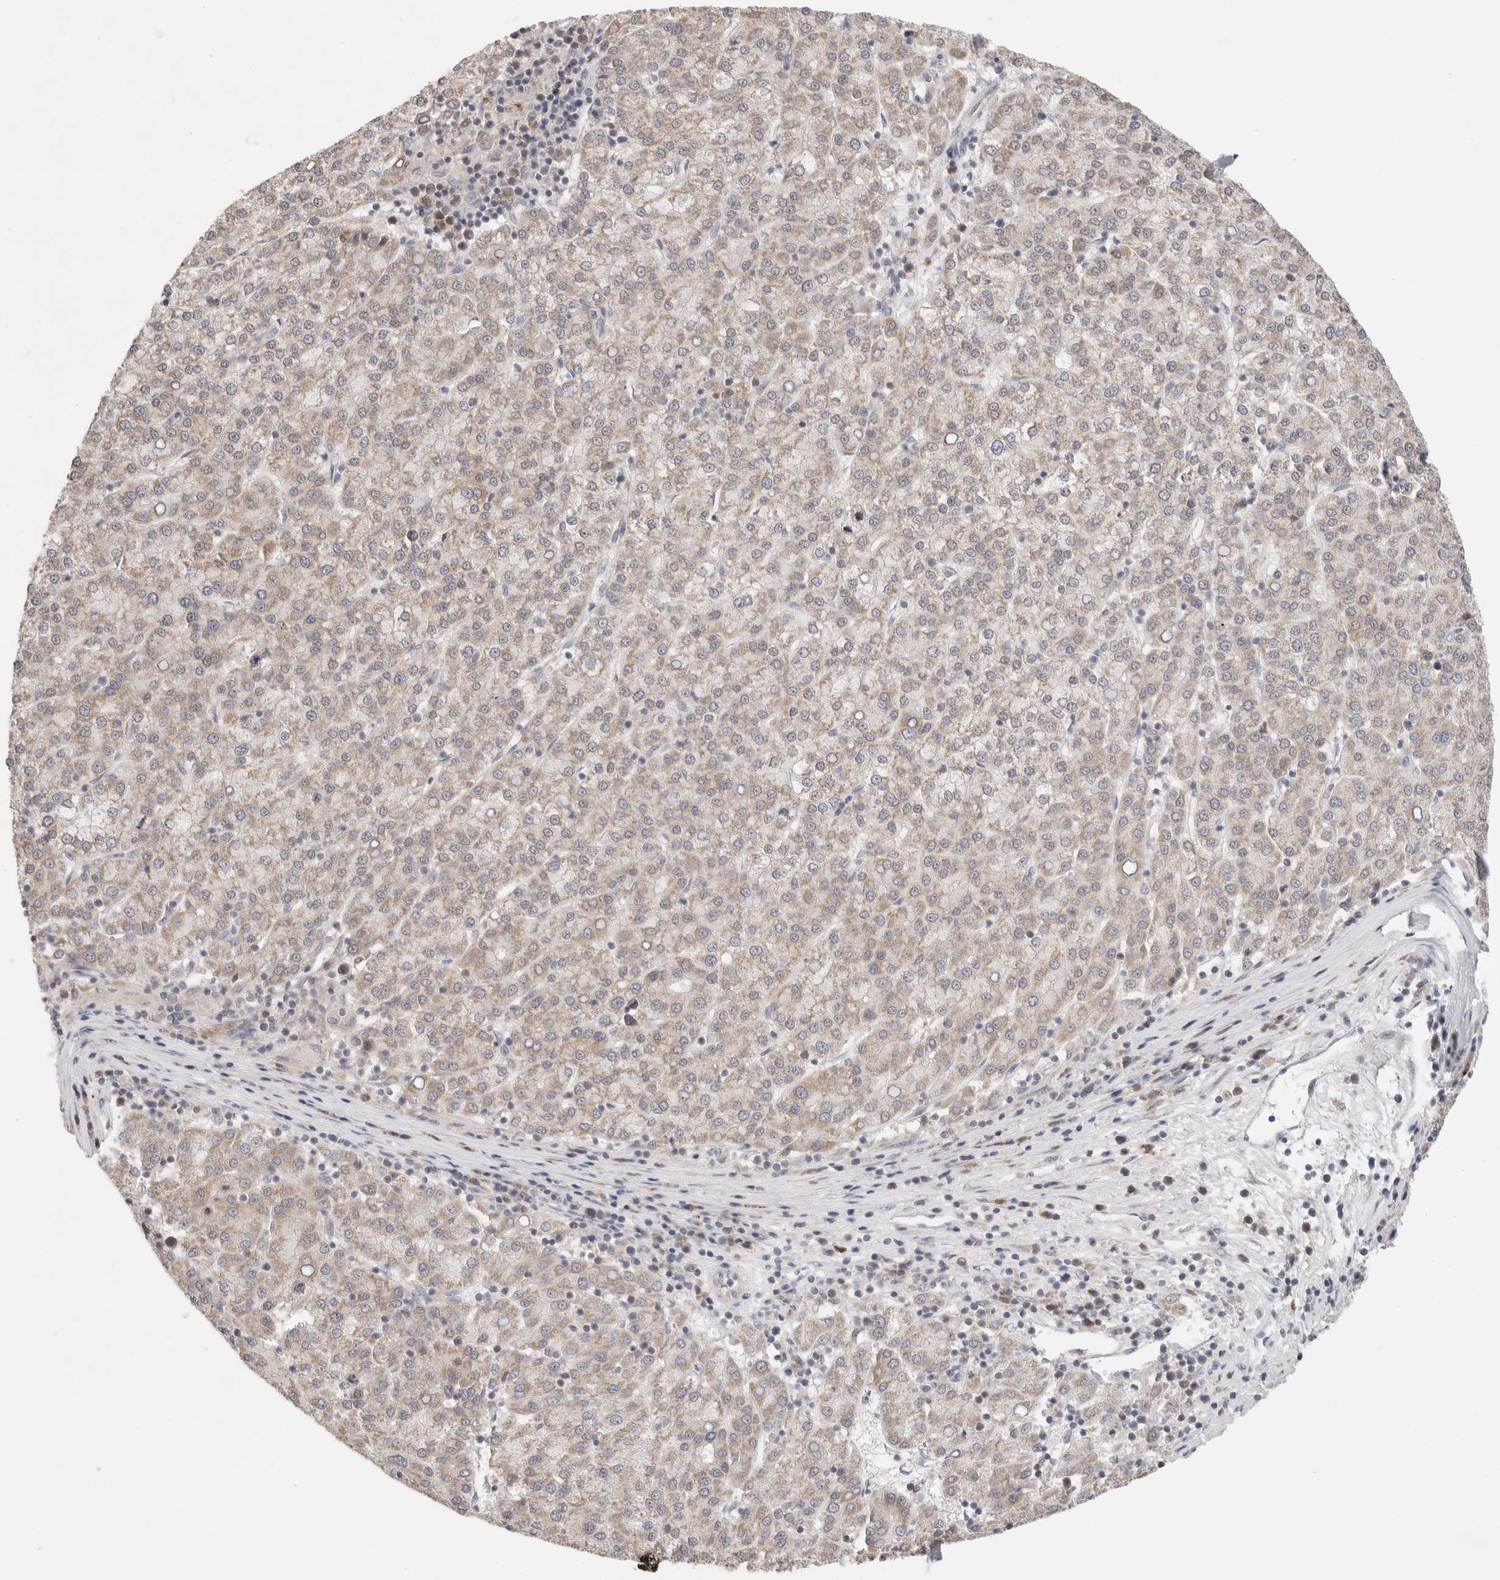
{"staining": {"intensity": "weak", "quantity": "25%-75%", "location": "cytoplasmic/membranous"}, "tissue": "liver cancer", "cell_type": "Tumor cells", "image_type": "cancer", "snomed": [{"axis": "morphology", "description": "Carcinoma, Hepatocellular, NOS"}, {"axis": "topography", "description": "Liver"}], "caption": "Immunohistochemical staining of human liver hepatocellular carcinoma reveals weak cytoplasmic/membranous protein staining in about 25%-75% of tumor cells. Using DAB (3,3'-diaminobenzidine) (brown) and hematoxylin (blue) stains, captured at high magnification using brightfield microscopy.", "gene": "ERI3", "patient": {"sex": "female", "age": 58}}